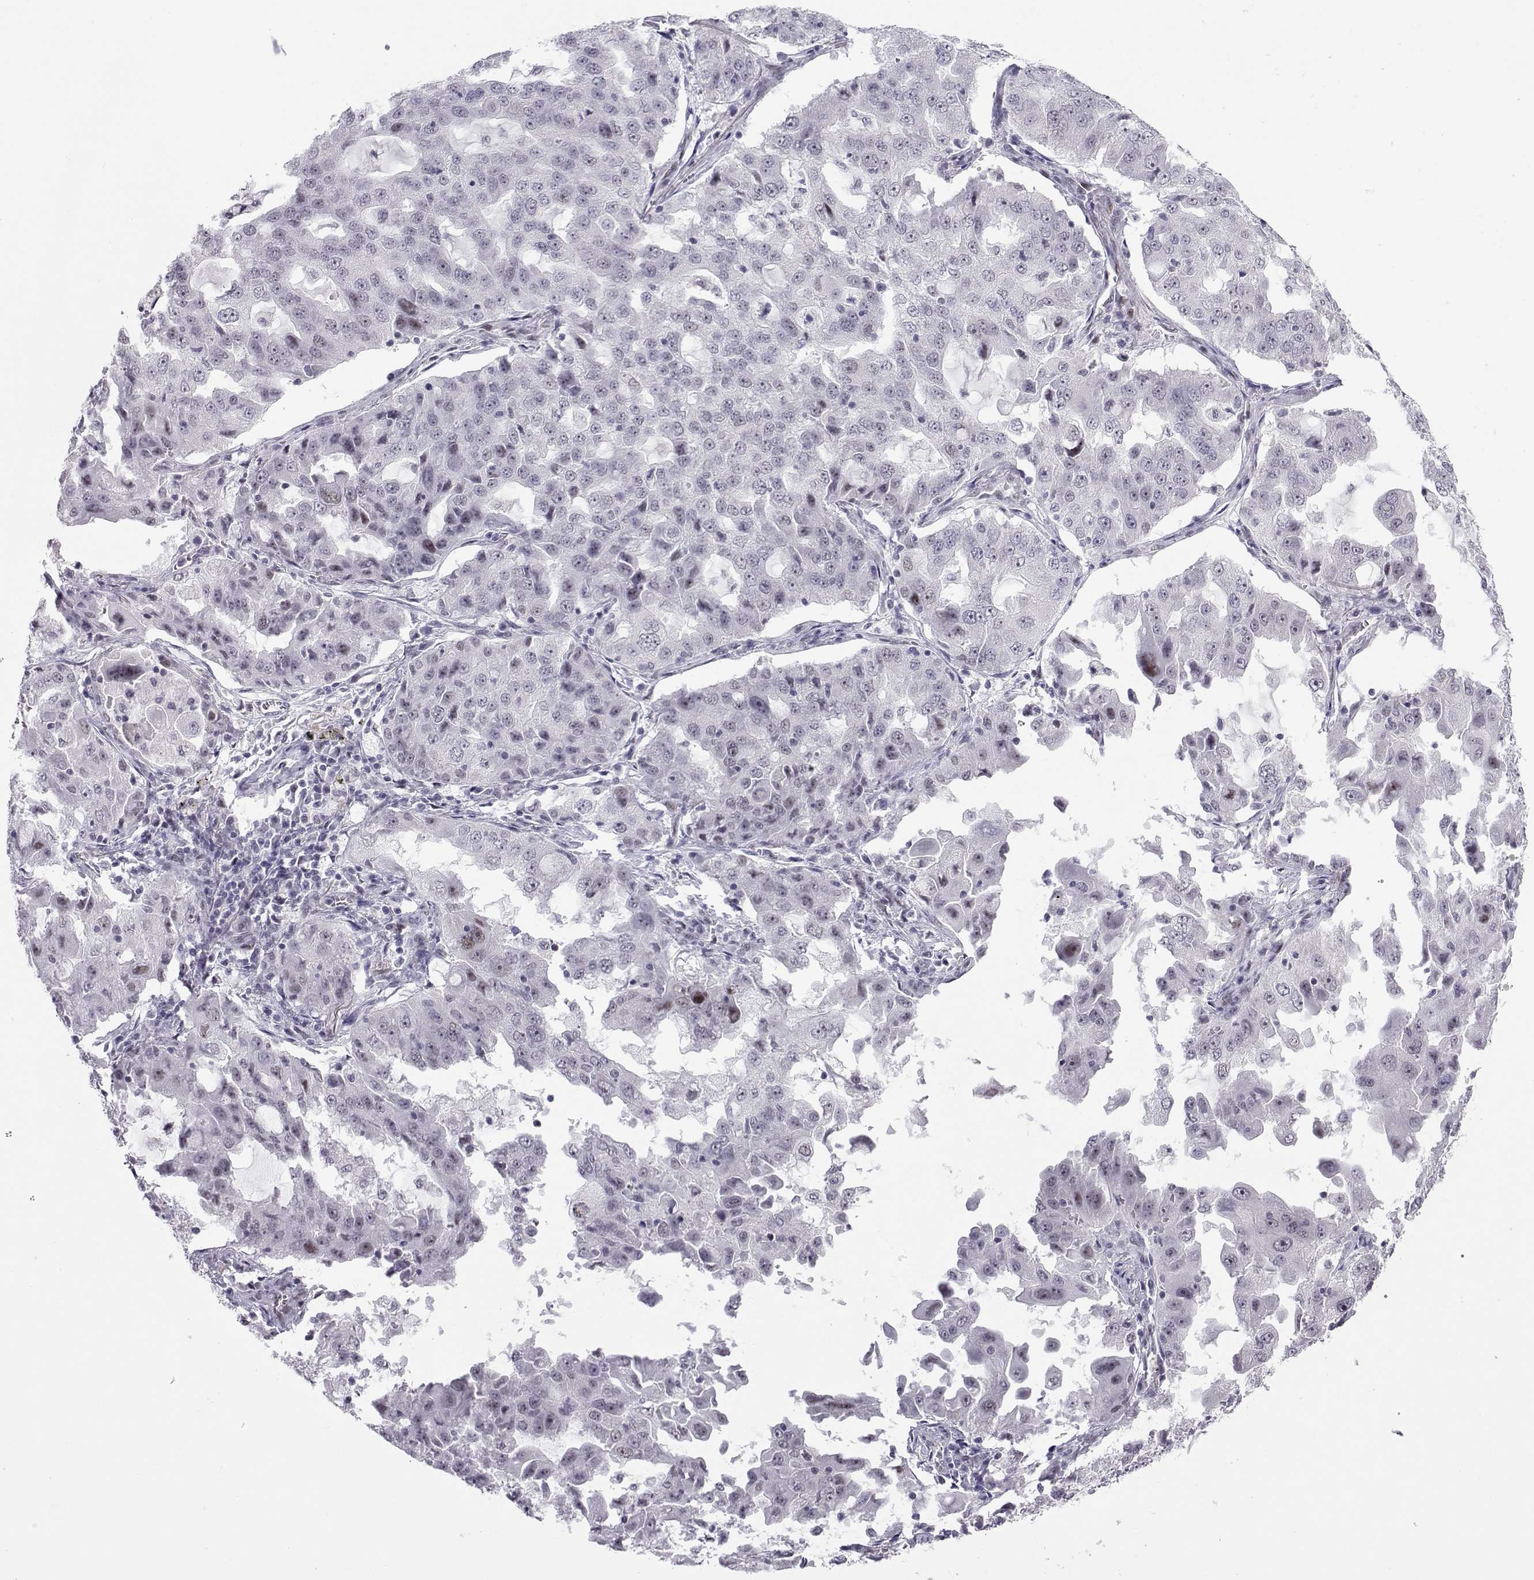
{"staining": {"intensity": "negative", "quantity": "none", "location": "none"}, "tissue": "lung cancer", "cell_type": "Tumor cells", "image_type": "cancer", "snomed": [{"axis": "morphology", "description": "Adenocarcinoma, NOS"}, {"axis": "topography", "description": "Lung"}], "caption": "Tumor cells show no significant protein staining in lung adenocarcinoma.", "gene": "SIX6", "patient": {"sex": "female", "age": 61}}